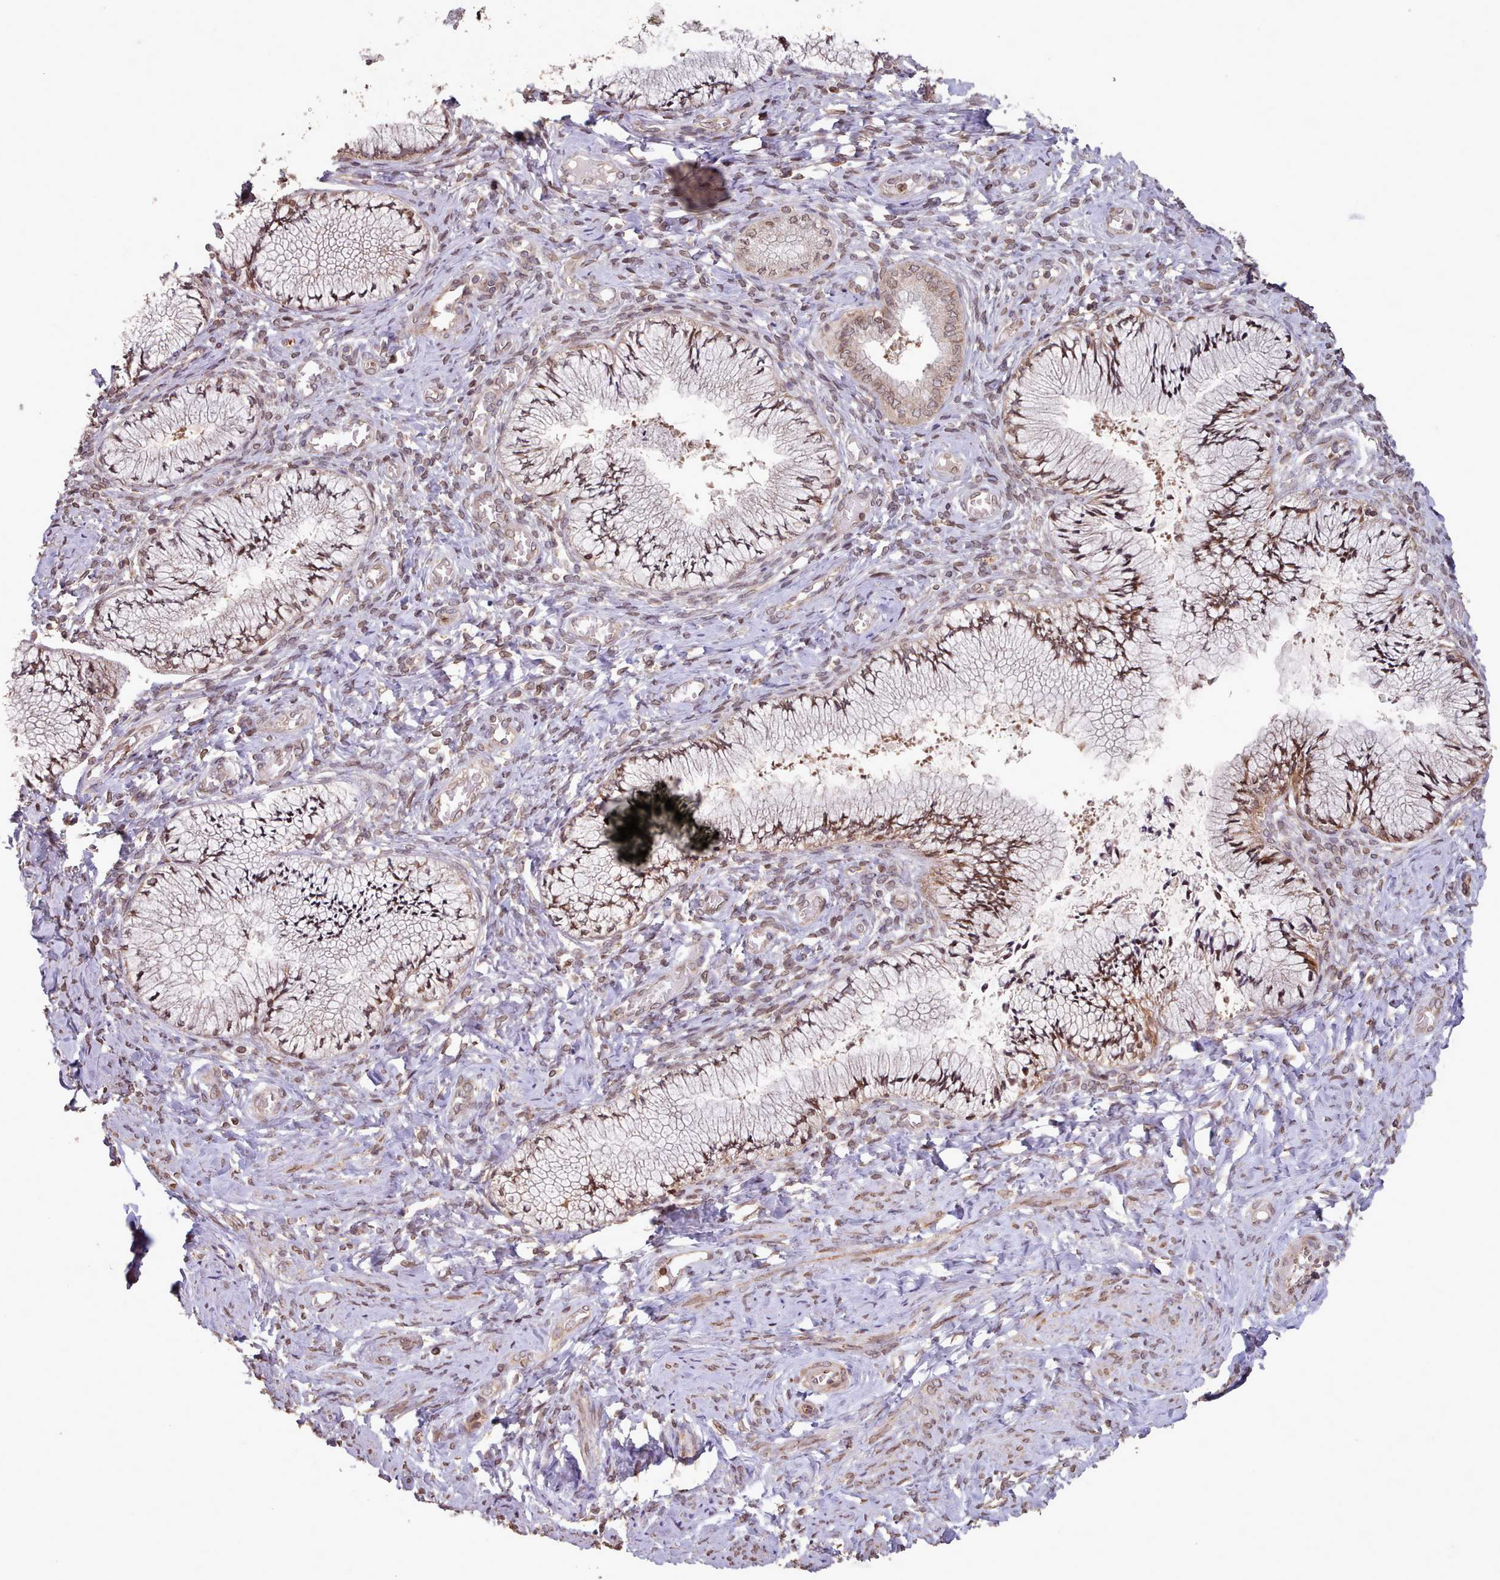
{"staining": {"intensity": "moderate", "quantity": ">75%", "location": "cytoplasmic/membranous,nuclear"}, "tissue": "cervix", "cell_type": "Glandular cells", "image_type": "normal", "snomed": [{"axis": "morphology", "description": "Normal tissue, NOS"}, {"axis": "topography", "description": "Cervix"}], "caption": "Glandular cells reveal medium levels of moderate cytoplasmic/membranous,nuclear staining in about >75% of cells in benign human cervix.", "gene": "TOR1AIP1", "patient": {"sex": "female", "age": 42}}